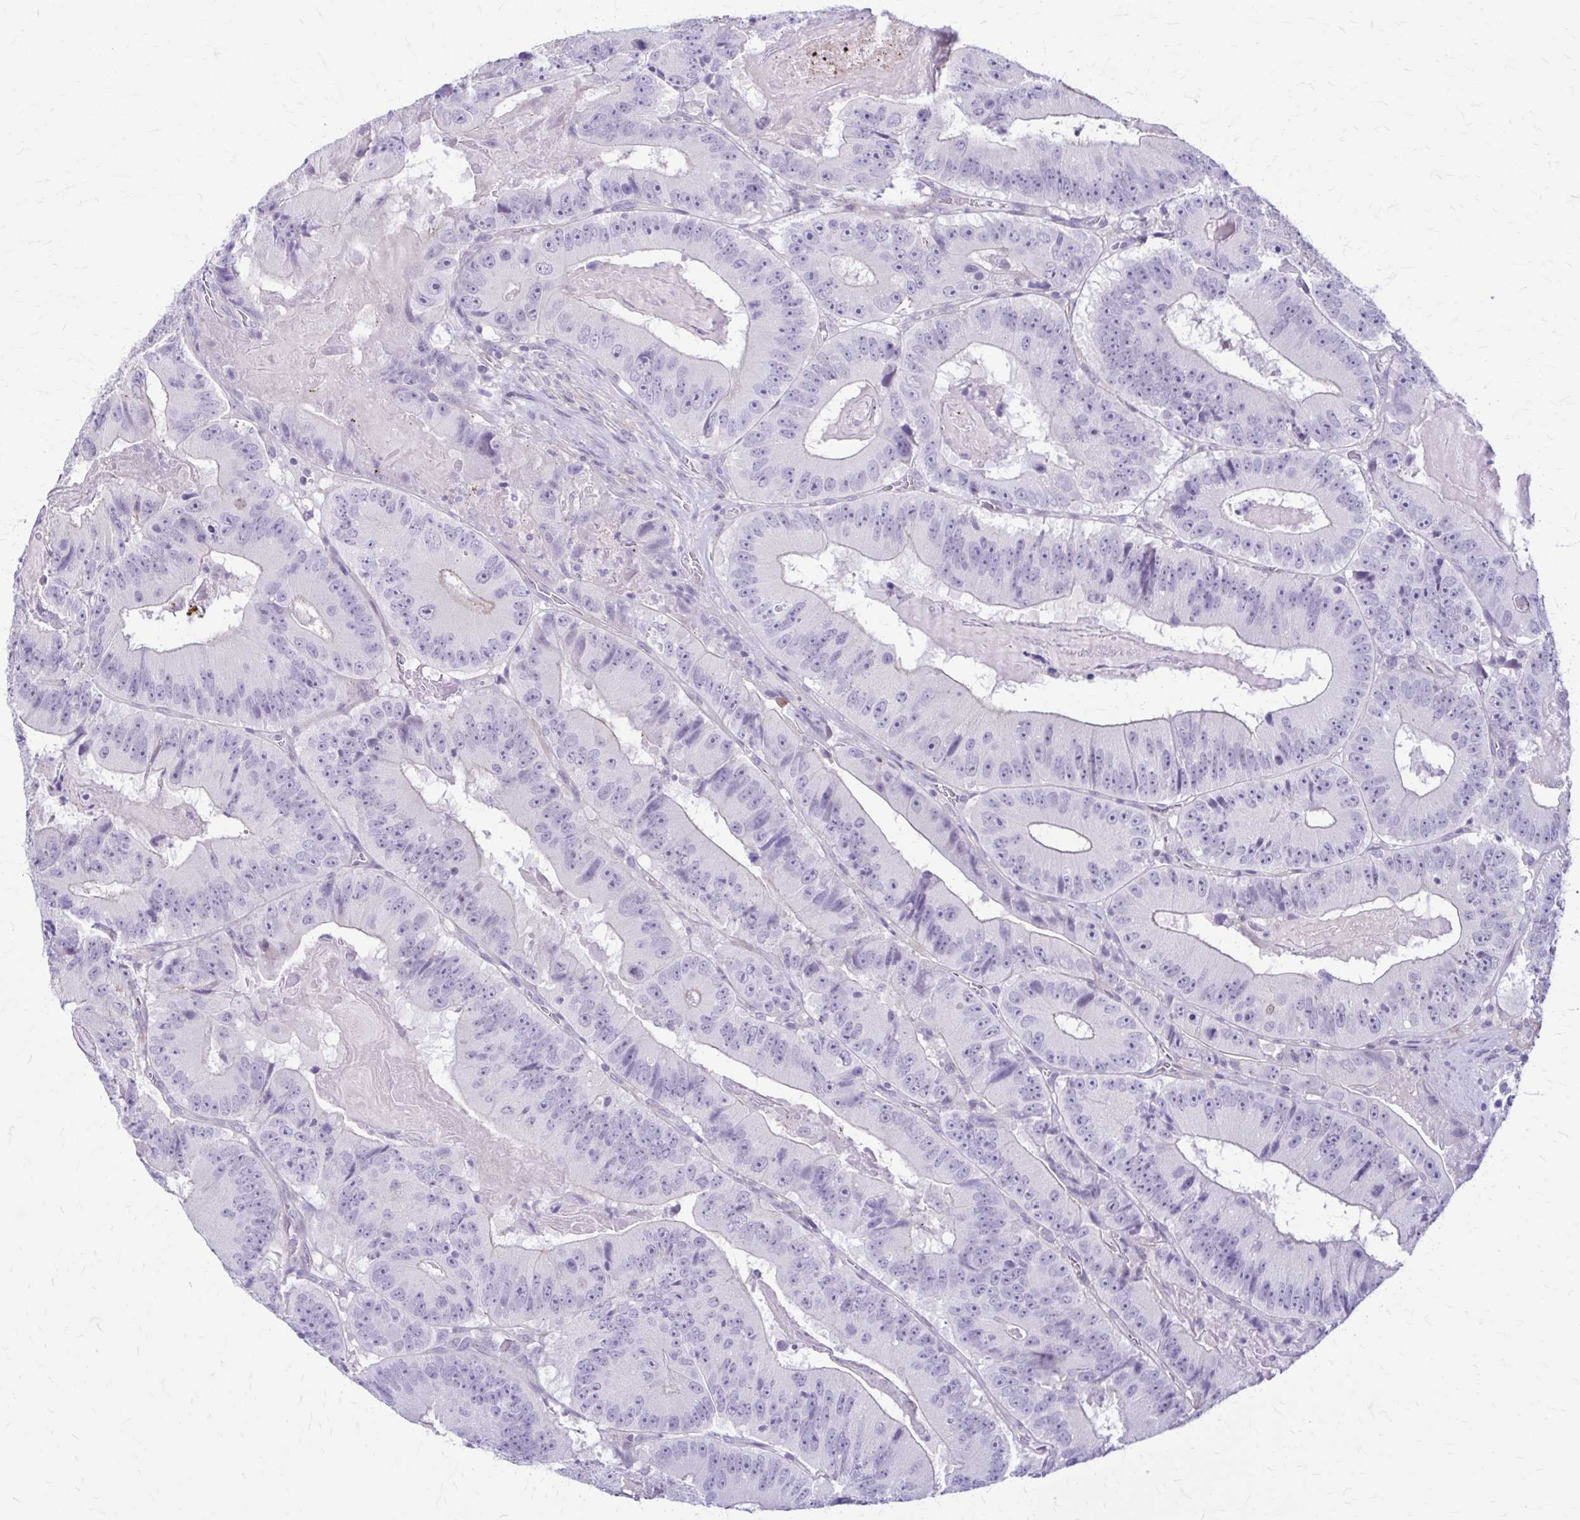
{"staining": {"intensity": "negative", "quantity": "none", "location": "none"}, "tissue": "colorectal cancer", "cell_type": "Tumor cells", "image_type": "cancer", "snomed": [{"axis": "morphology", "description": "Adenocarcinoma, NOS"}, {"axis": "topography", "description": "Colon"}], "caption": "Immunohistochemistry (IHC) histopathology image of neoplastic tissue: human colorectal cancer (adenocarcinoma) stained with DAB displays no significant protein staining in tumor cells.", "gene": "RHOBTB2", "patient": {"sex": "female", "age": 86}}